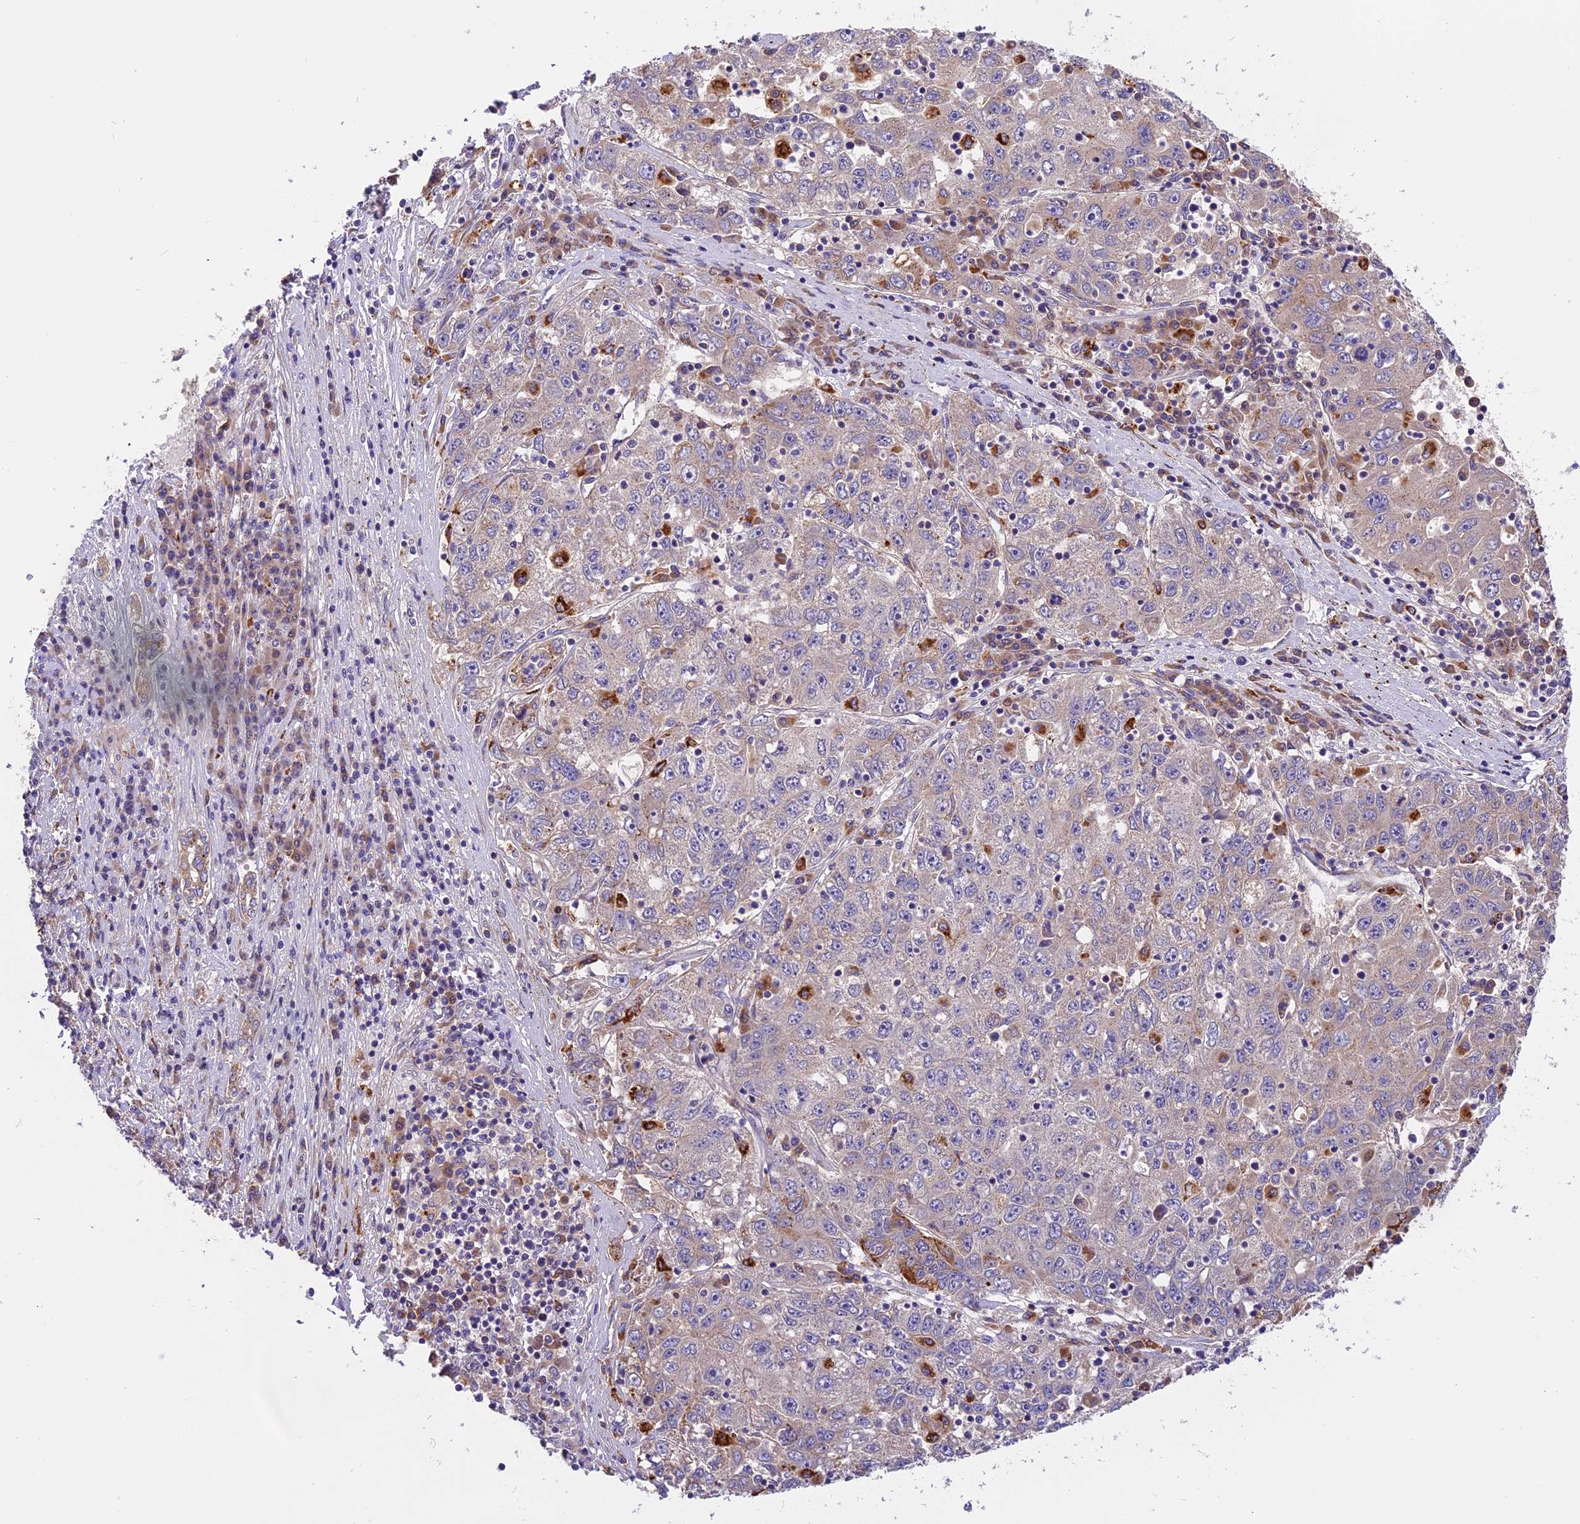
{"staining": {"intensity": "weak", "quantity": "25%-75%", "location": "cytoplasmic/membranous"}, "tissue": "liver cancer", "cell_type": "Tumor cells", "image_type": "cancer", "snomed": [{"axis": "morphology", "description": "Carcinoma, Hepatocellular, NOS"}, {"axis": "topography", "description": "Liver"}], "caption": "Liver cancer was stained to show a protein in brown. There is low levels of weak cytoplasmic/membranous expression in approximately 25%-75% of tumor cells. Using DAB (brown) and hematoxylin (blue) stains, captured at high magnification using brightfield microscopy.", "gene": "COPE", "patient": {"sex": "male", "age": 49}}